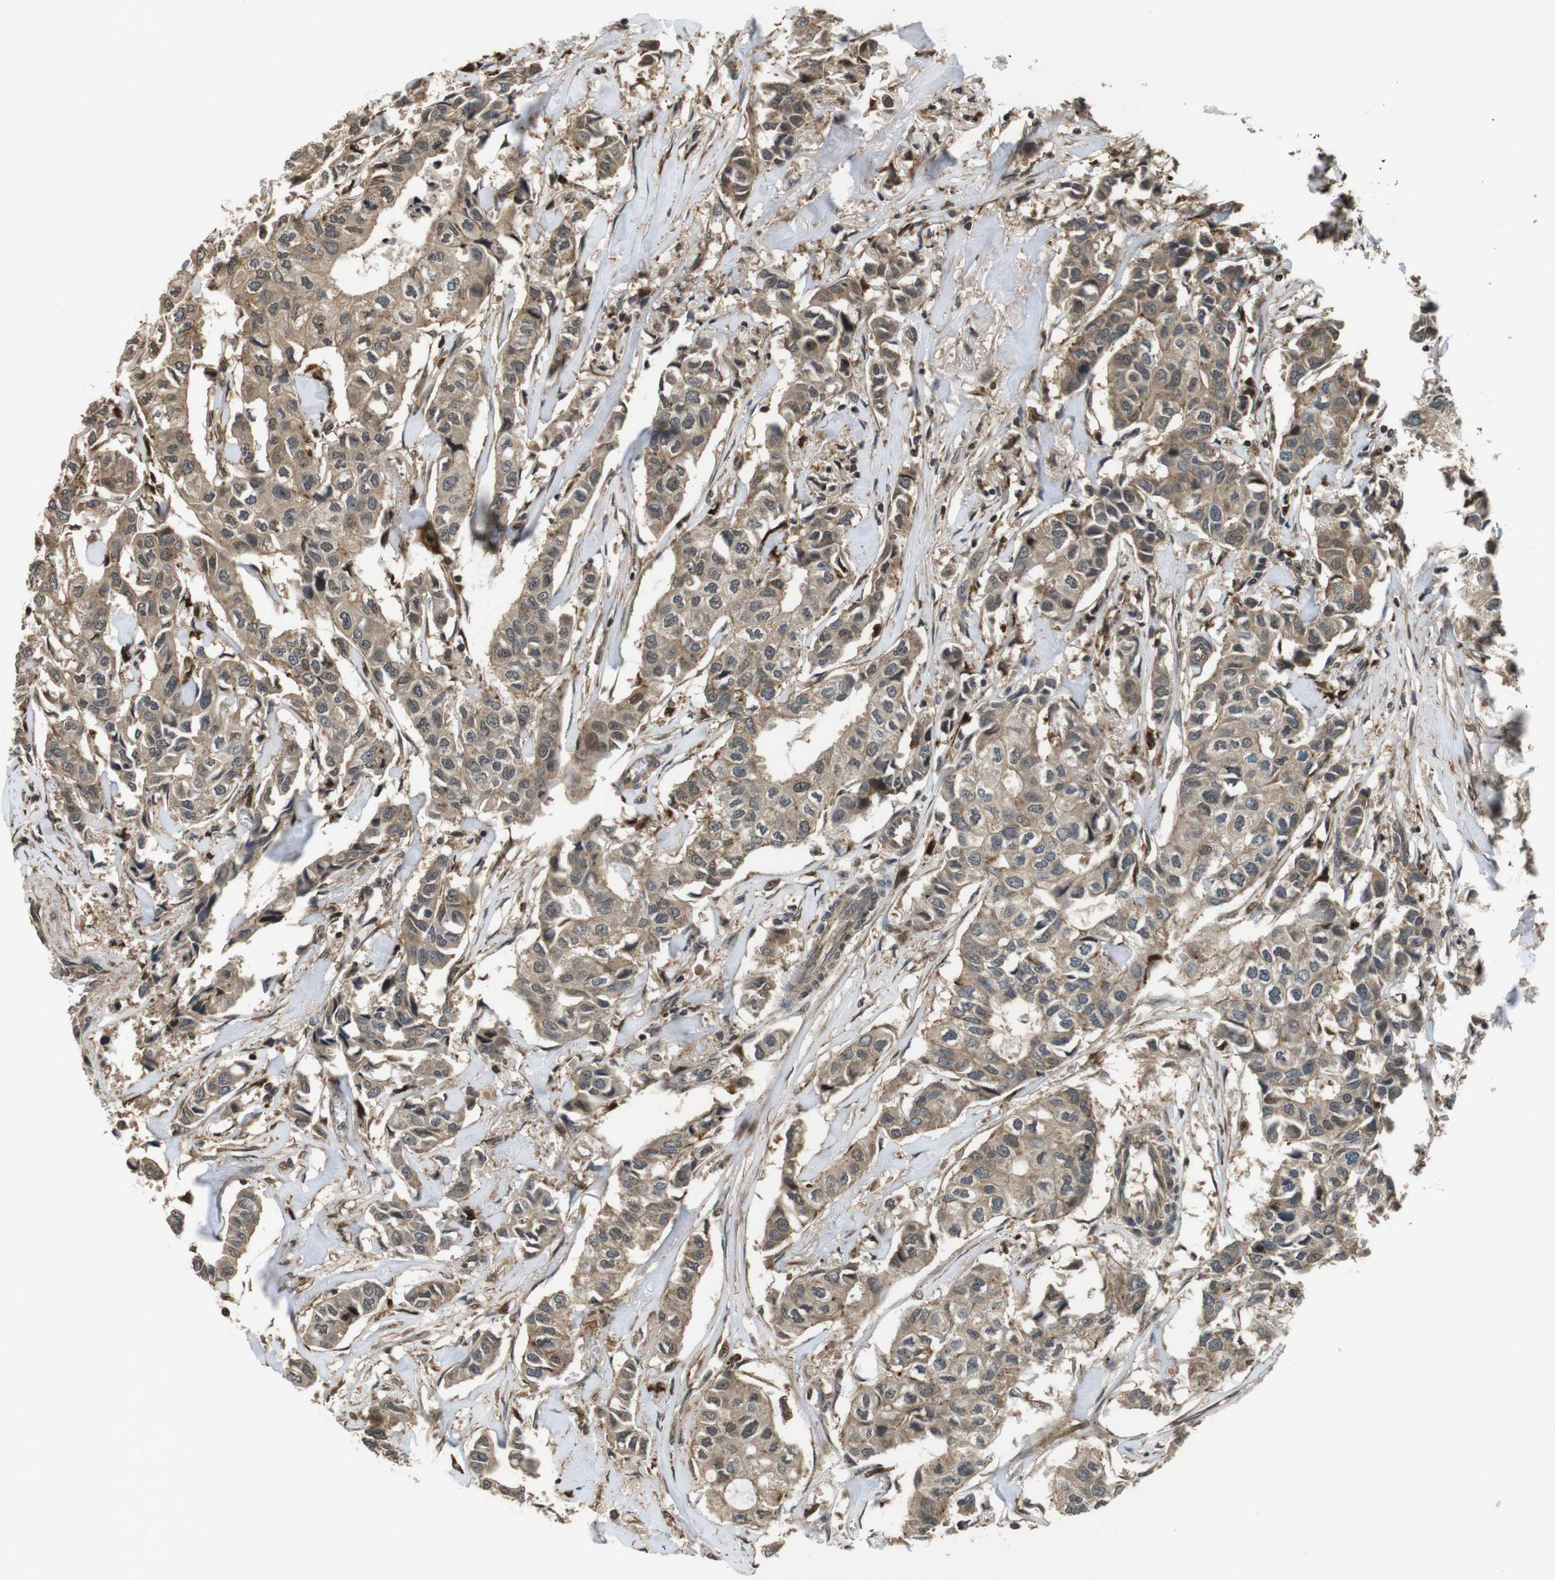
{"staining": {"intensity": "weak", "quantity": ">75%", "location": "cytoplasmic/membranous"}, "tissue": "breast cancer", "cell_type": "Tumor cells", "image_type": "cancer", "snomed": [{"axis": "morphology", "description": "Duct carcinoma"}, {"axis": "topography", "description": "Breast"}], "caption": "Immunohistochemical staining of breast infiltrating ductal carcinoma shows low levels of weak cytoplasmic/membranous protein positivity in approximately >75% of tumor cells. (brown staining indicates protein expression, while blue staining denotes nuclei).", "gene": "FZD10", "patient": {"sex": "female", "age": 80}}